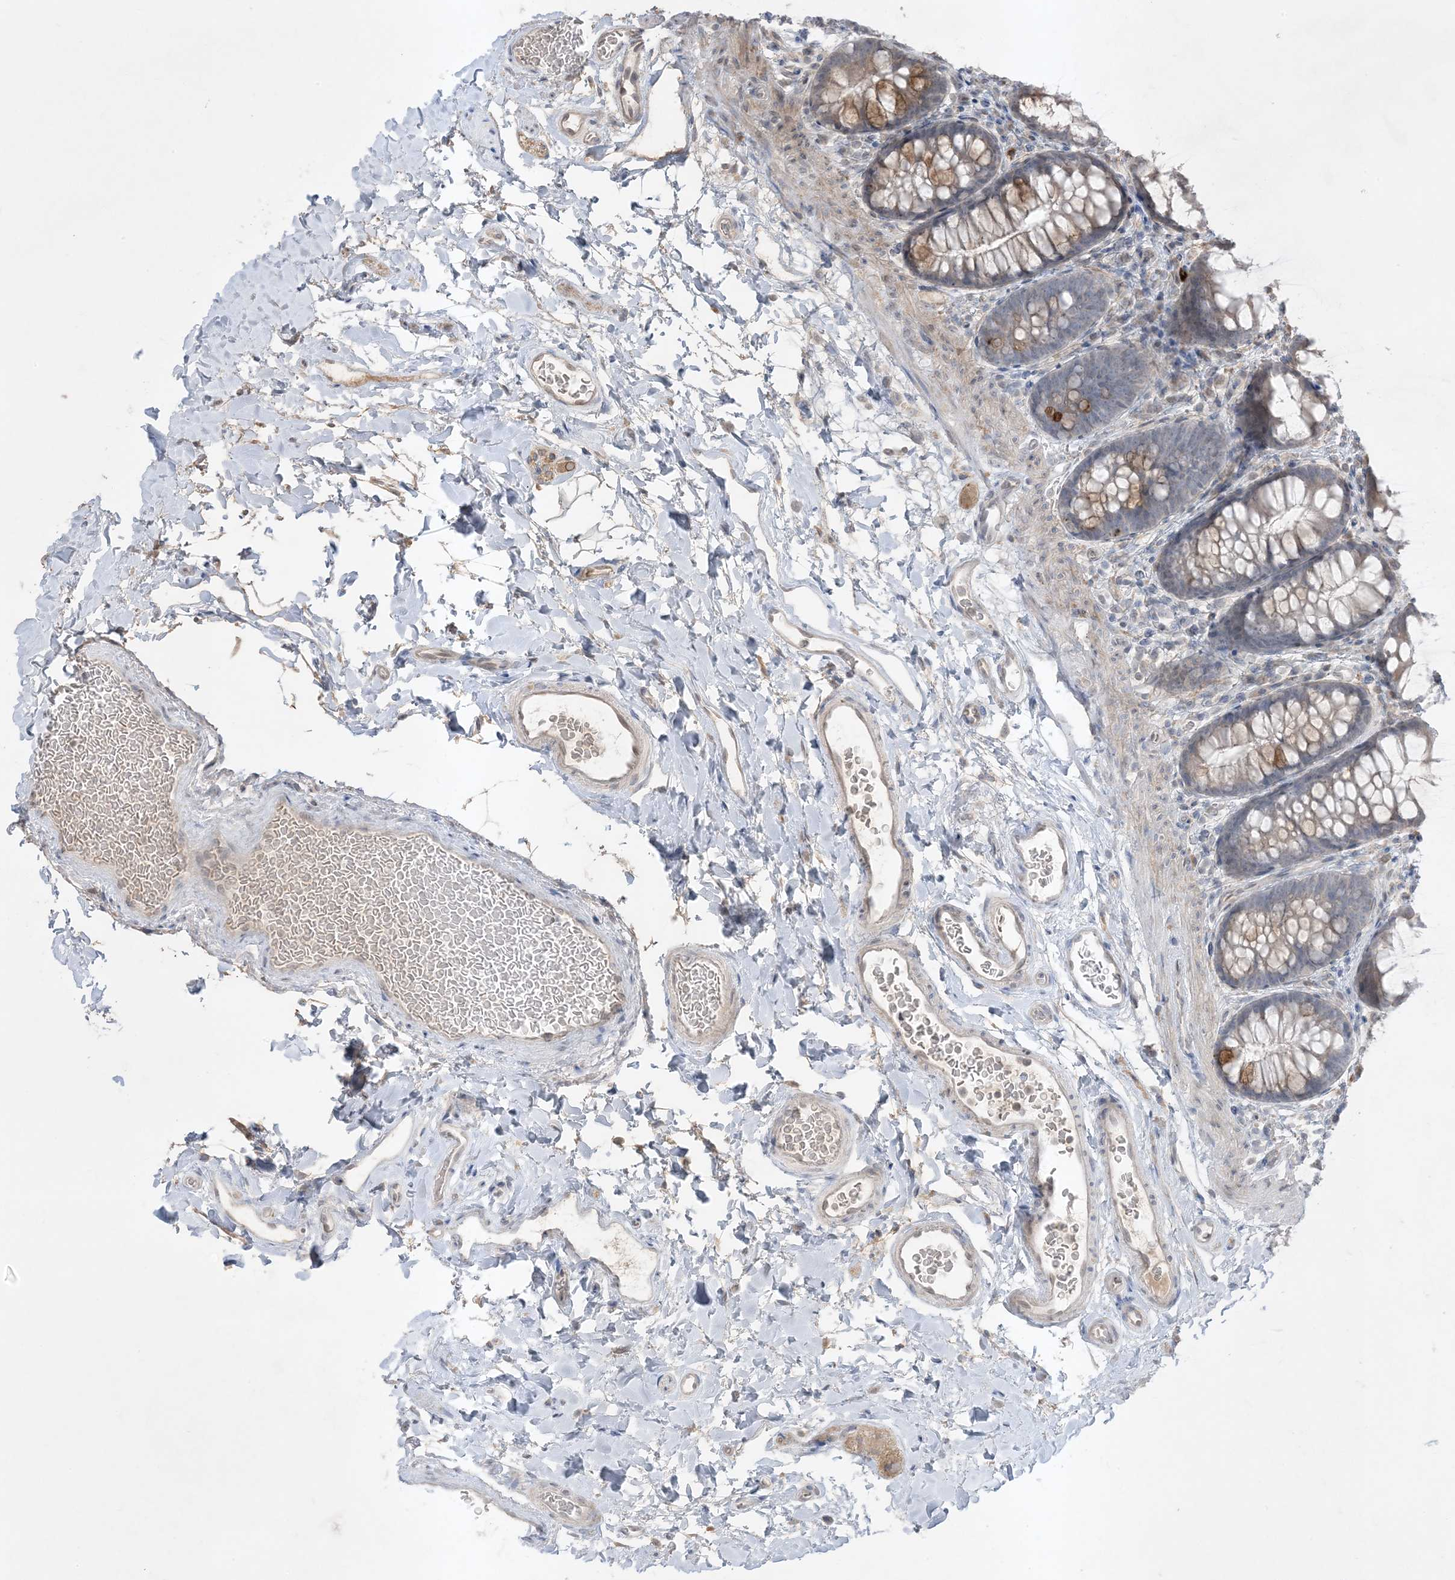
{"staining": {"intensity": "weak", "quantity": ">75%", "location": "cytoplasmic/membranous"}, "tissue": "colon", "cell_type": "Endothelial cells", "image_type": "normal", "snomed": [{"axis": "morphology", "description": "Normal tissue, NOS"}, {"axis": "topography", "description": "Colon"}], "caption": "Immunohistochemistry photomicrograph of unremarkable human colon stained for a protein (brown), which demonstrates low levels of weak cytoplasmic/membranous expression in about >75% of endothelial cells.", "gene": "FNDC1", "patient": {"sex": "female", "age": 62}}